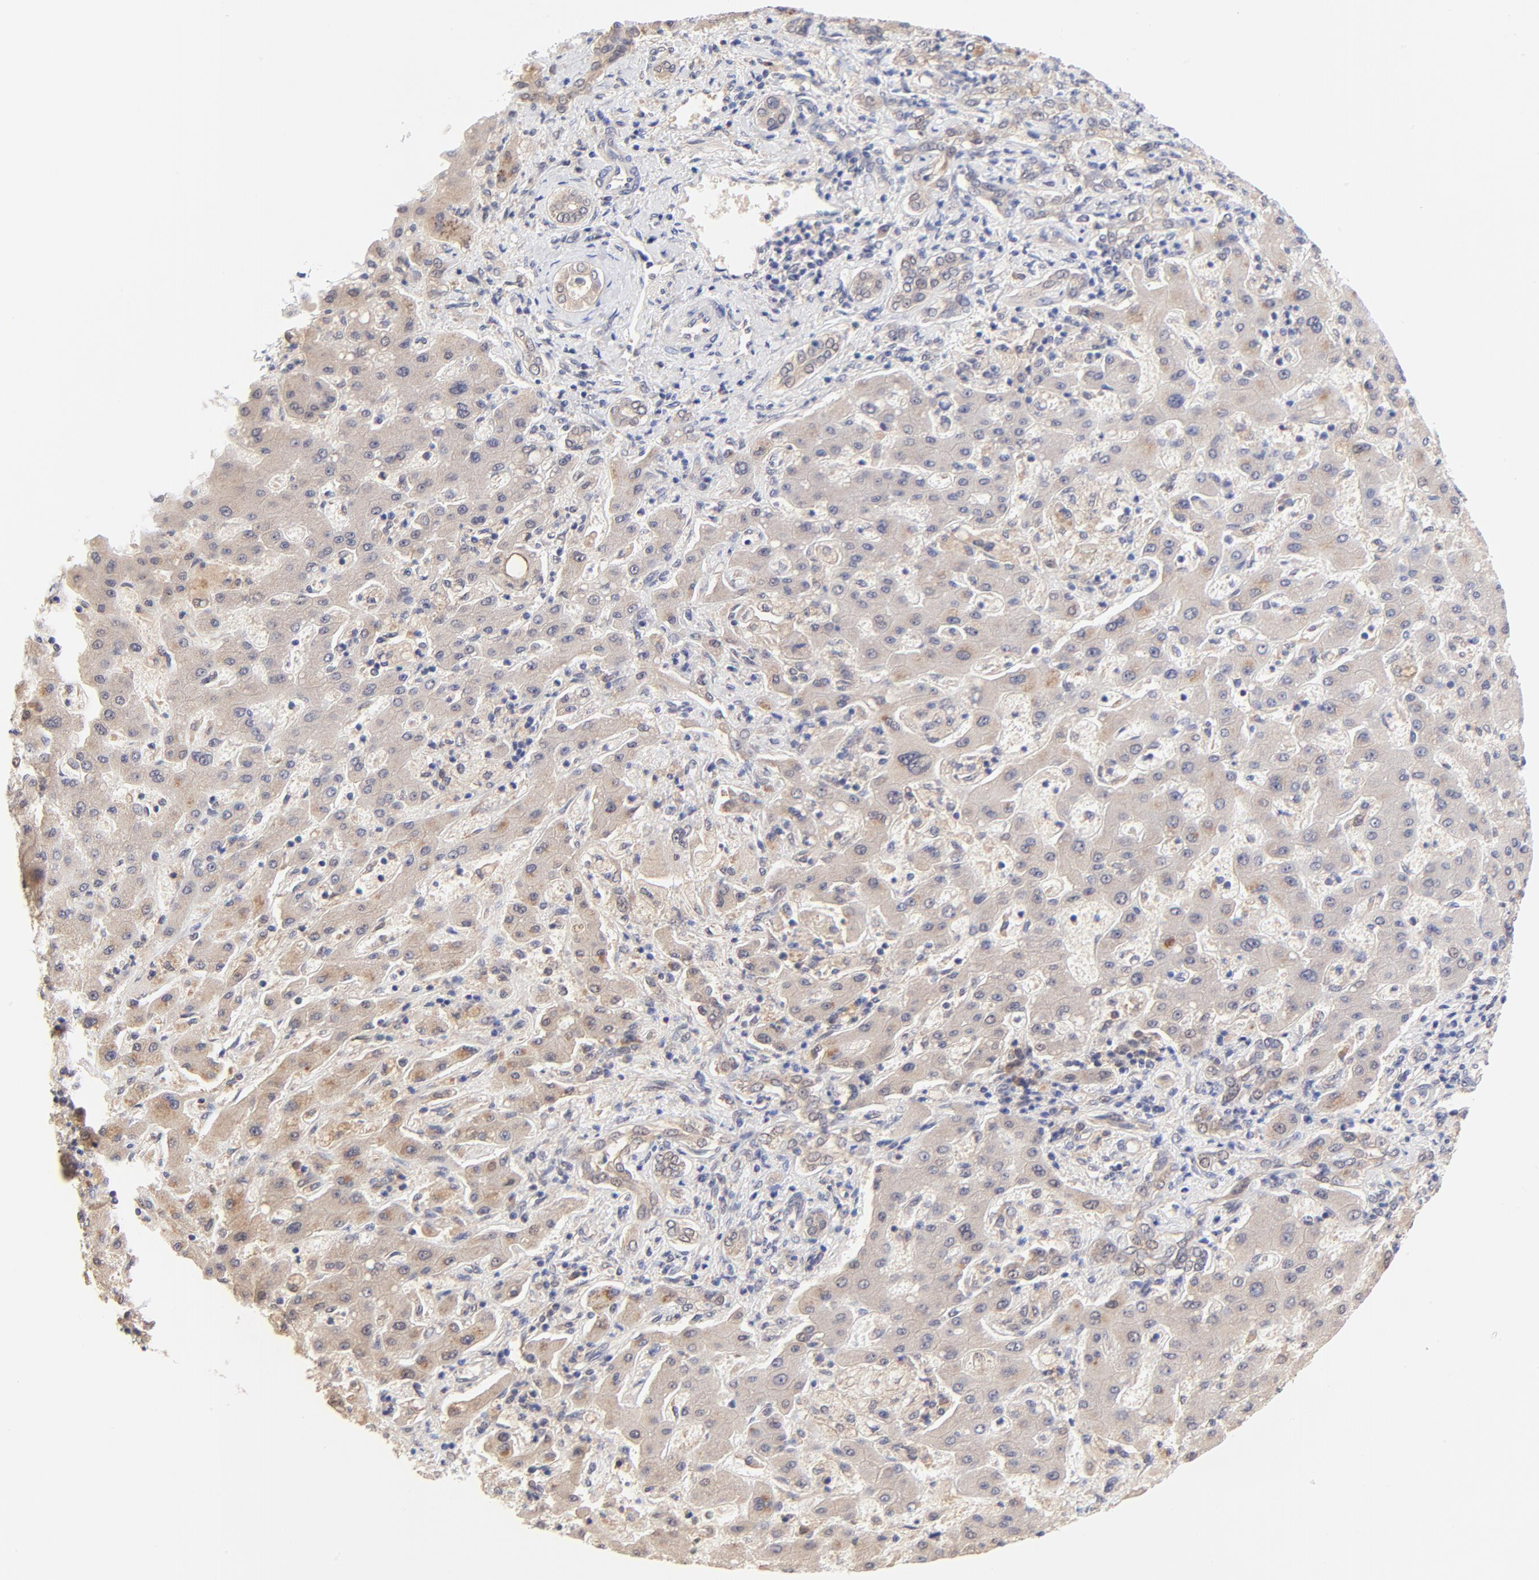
{"staining": {"intensity": "weak", "quantity": ">75%", "location": "cytoplasmic/membranous"}, "tissue": "liver cancer", "cell_type": "Tumor cells", "image_type": "cancer", "snomed": [{"axis": "morphology", "description": "Cholangiocarcinoma"}, {"axis": "topography", "description": "Liver"}], "caption": "There is low levels of weak cytoplasmic/membranous staining in tumor cells of liver cancer, as demonstrated by immunohistochemical staining (brown color).", "gene": "TXNL1", "patient": {"sex": "male", "age": 50}}